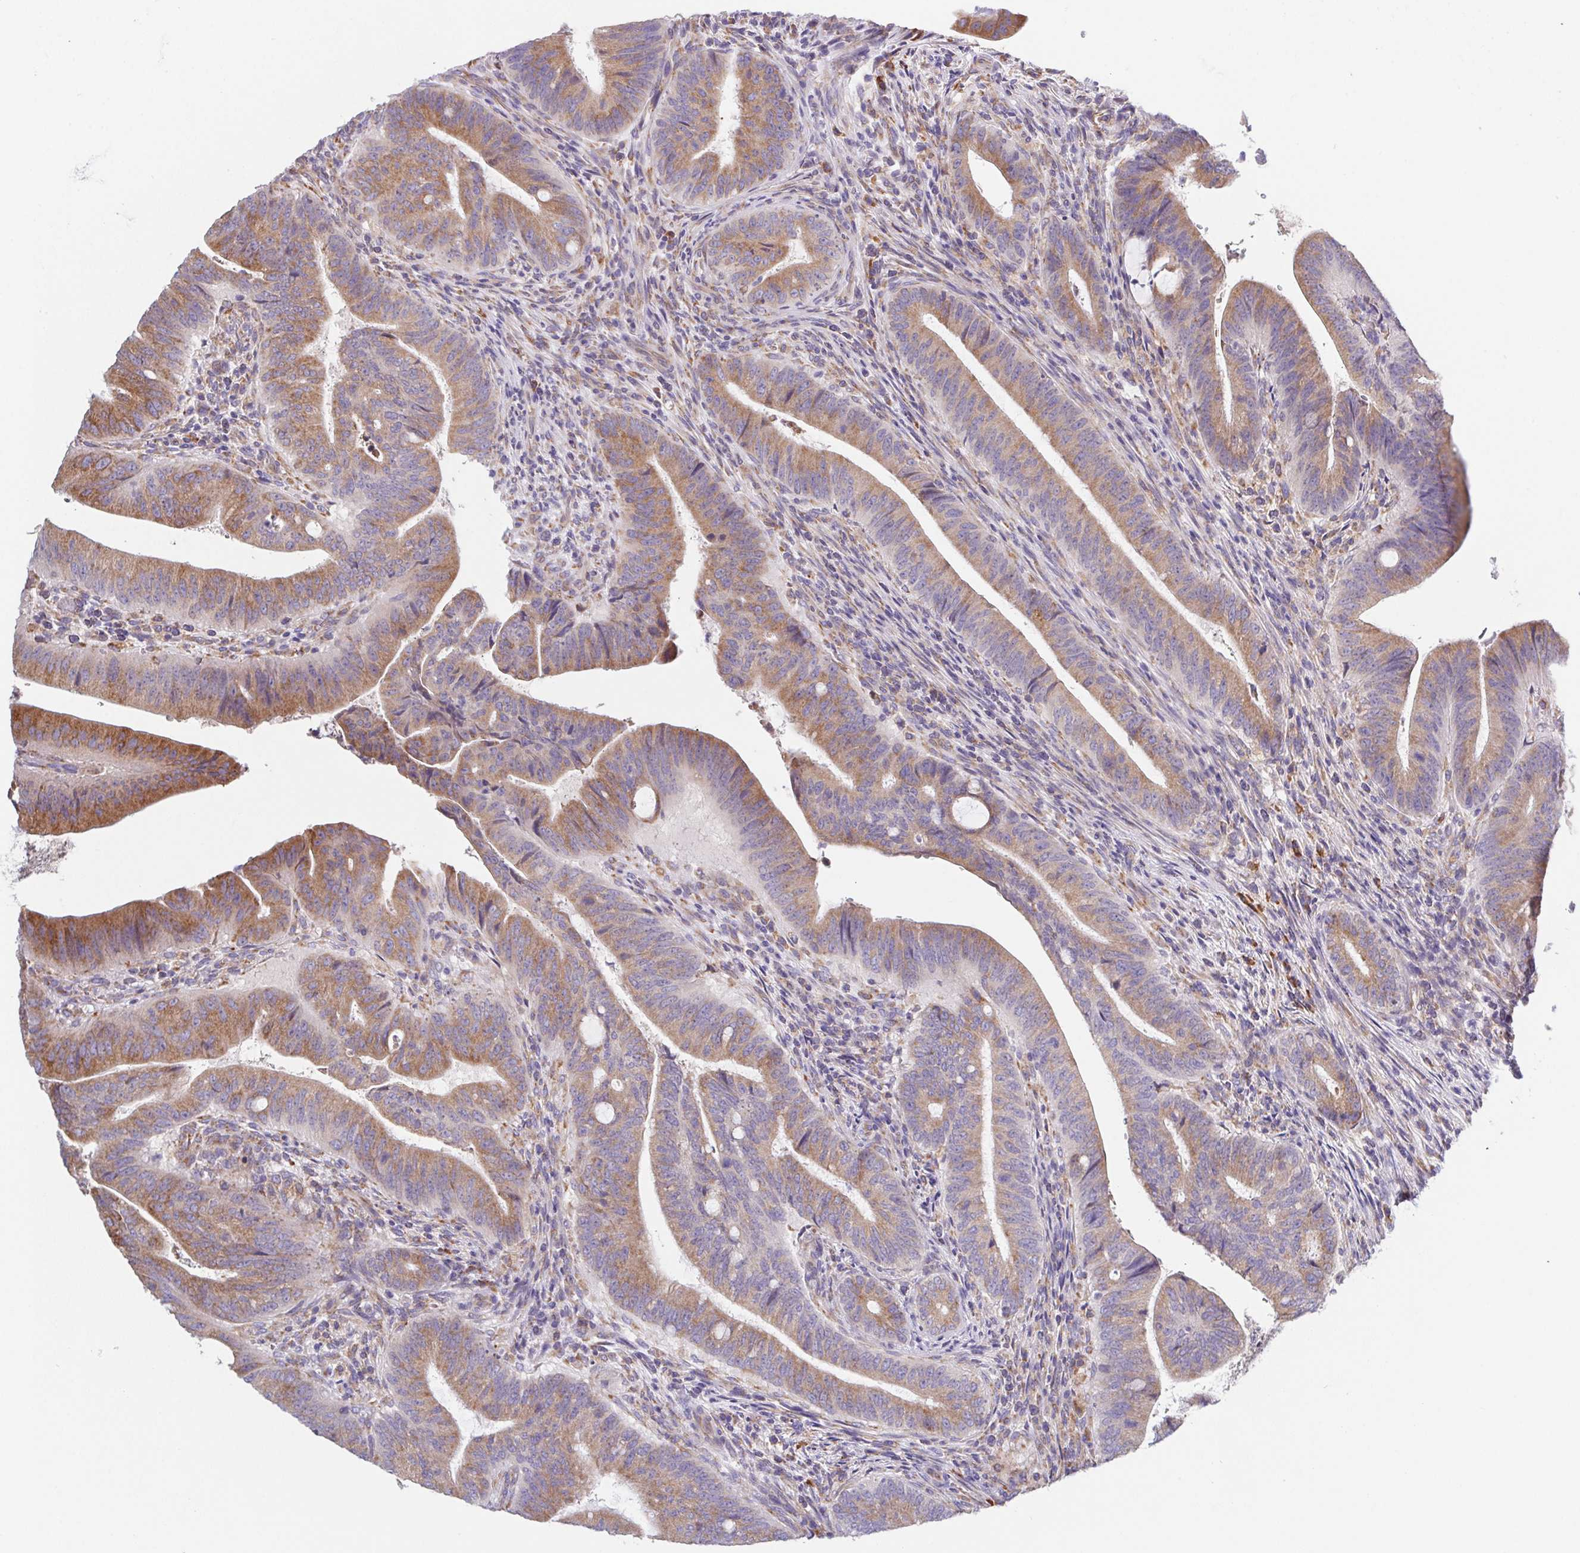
{"staining": {"intensity": "moderate", "quantity": ">75%", "location": "cytoplasmic/membranous"}, "tissue": "colorectal cancer", "cell_type": "Tumor cells", "image_type": "cancer", "snomed": [{"axis": "morphology", "description": "Adenocarcinoma, NOS"}, {"axis": "topography", "description": "Colon"}], "caption": "Tumor cells exhibit moderate cytoplasmic/membranous staining in approximately >75% of cells in colorectal cancer.", "gene": "ADAM8", "patient": {"sex": "female", "age": 43}}